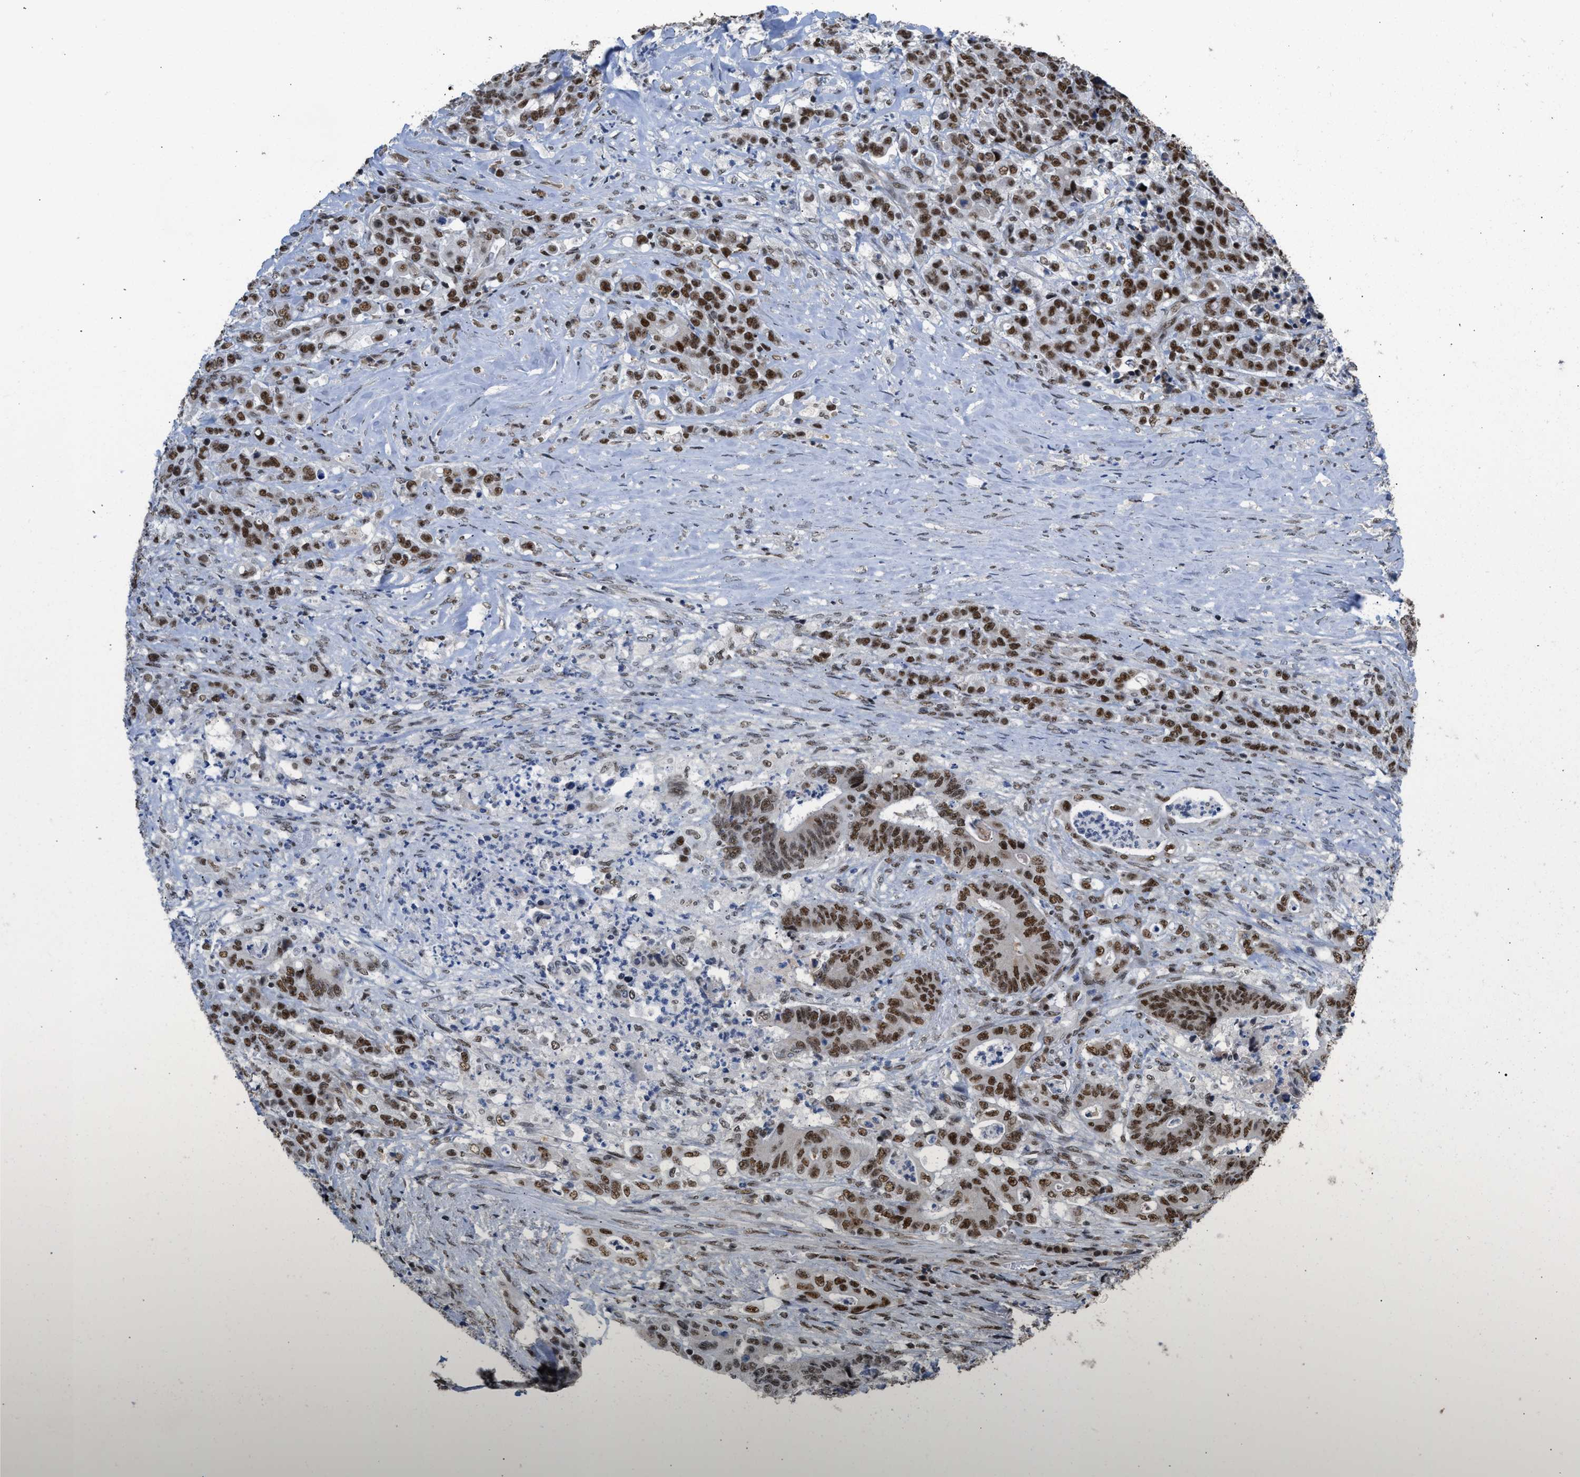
{"staining": {"intensity": "strong", "quantity": ">75%", "location": "nuclear"}, "tissue": "stomach cancer", "cell_type": "Tumor cells", "image_type": "cancer", "snomed": [{"axis": "morphology", "description": "Adenocarcinoma, NOS"}, {"axis": "topography", "description": "Stomach"}], "caption": "Stomach cancer (adenocarcinoma) tissue exhibits strong nuclear staining in about >75% of tumor cells (DAB = brown stain, brightfield microscopy at high magnification).", "gene": "SCAF4", "patient": {"sex": "female", "age": 73}}